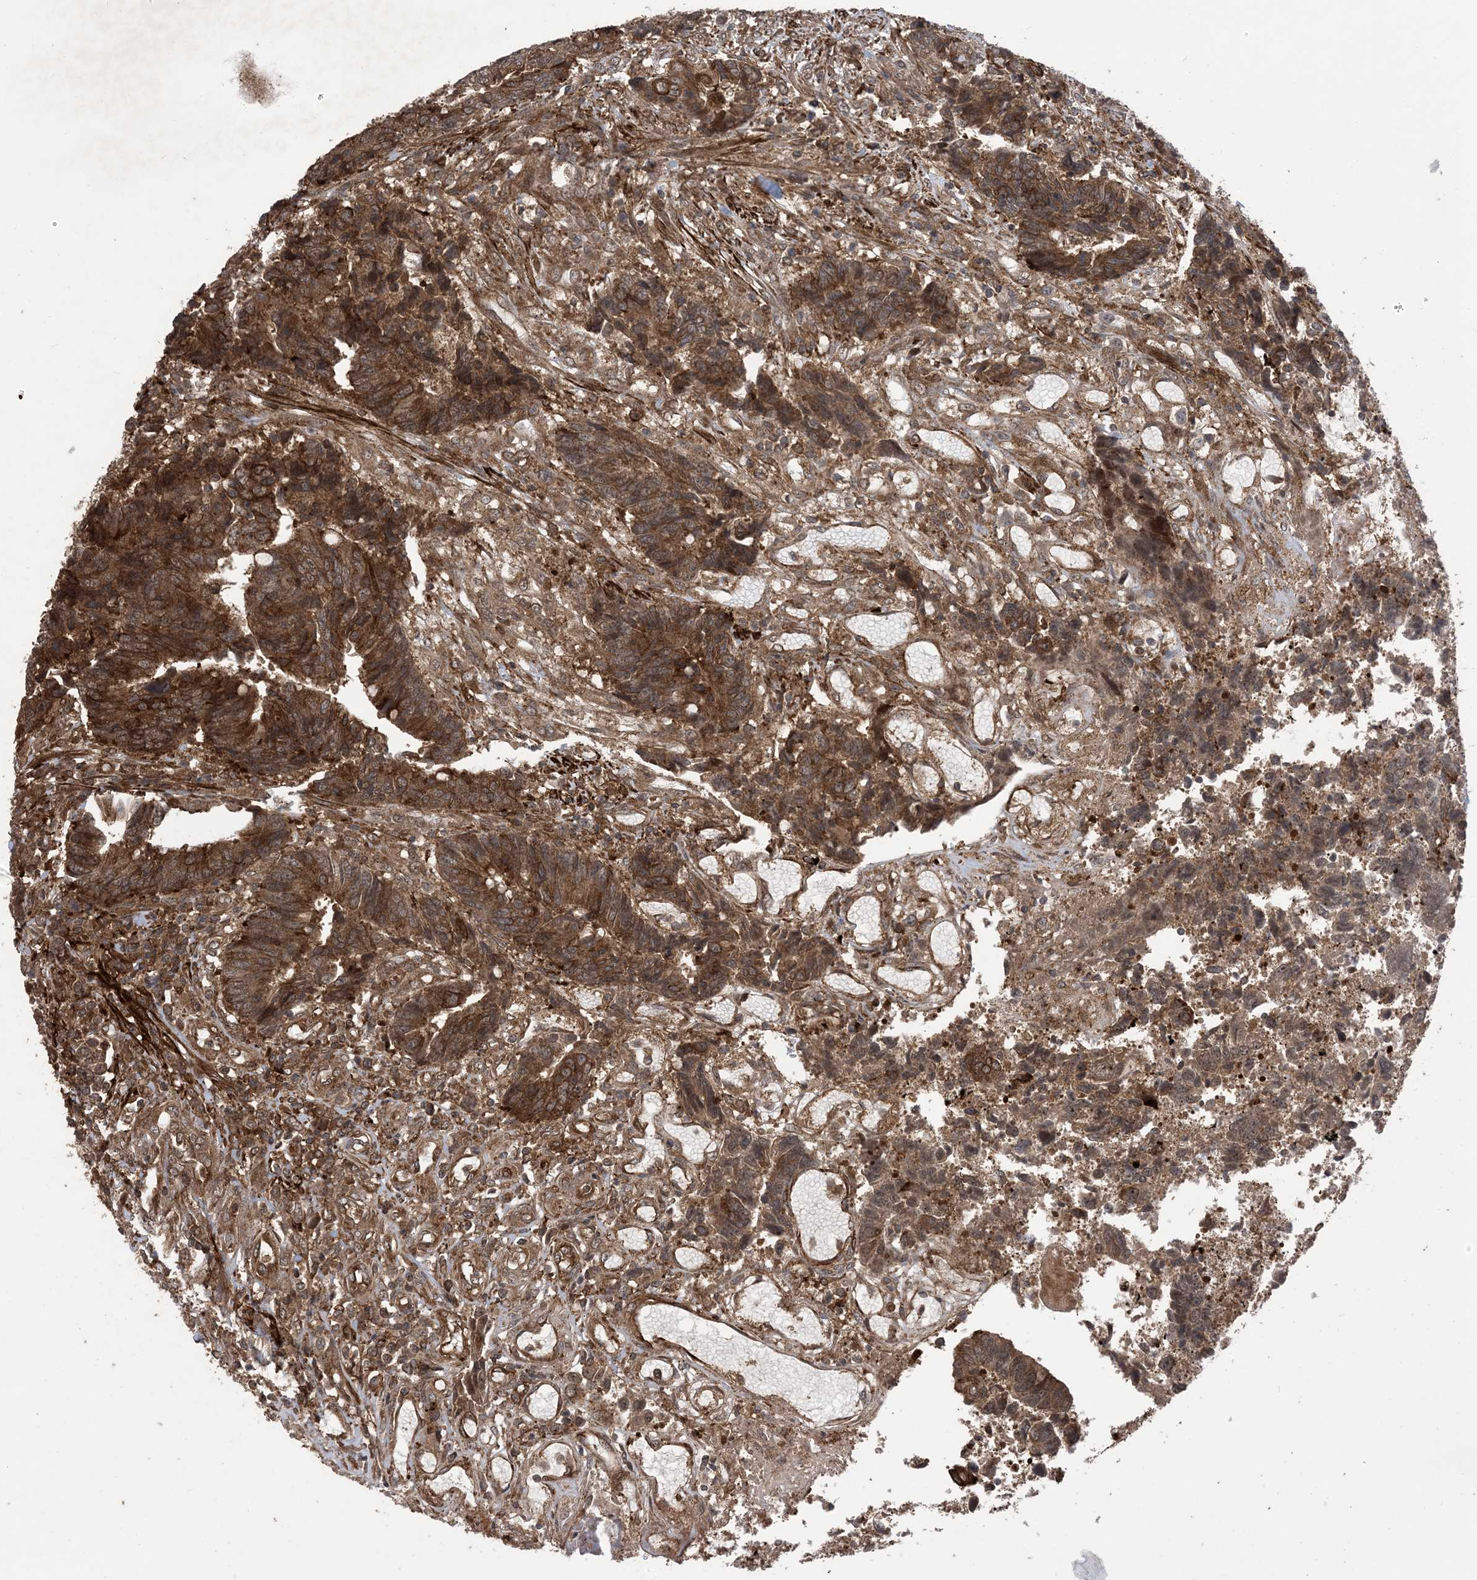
{"staining": {"intensity": "moderate", "quantity": ">75%", "location": "cytoplasmic/membranous"}, "tissue": "colorectal cancer", "cell_type": "Tumor cells", "image_type": "cancer", "snomed": [{"axis": "morphology", "description": "Adenocarcinoma, NOS"}, {"axis": "topography", "description": "Rectum"}], "caption": "The immunohistochemical stain shows moderate cytoplasmic/membranous expression in tumor cells of colorectal cancer tissue. (DAB IHC with brightfield microscopy, high magnification).", "gene": "ZNF511", "patient": {"sex": "male", "age": 84}}